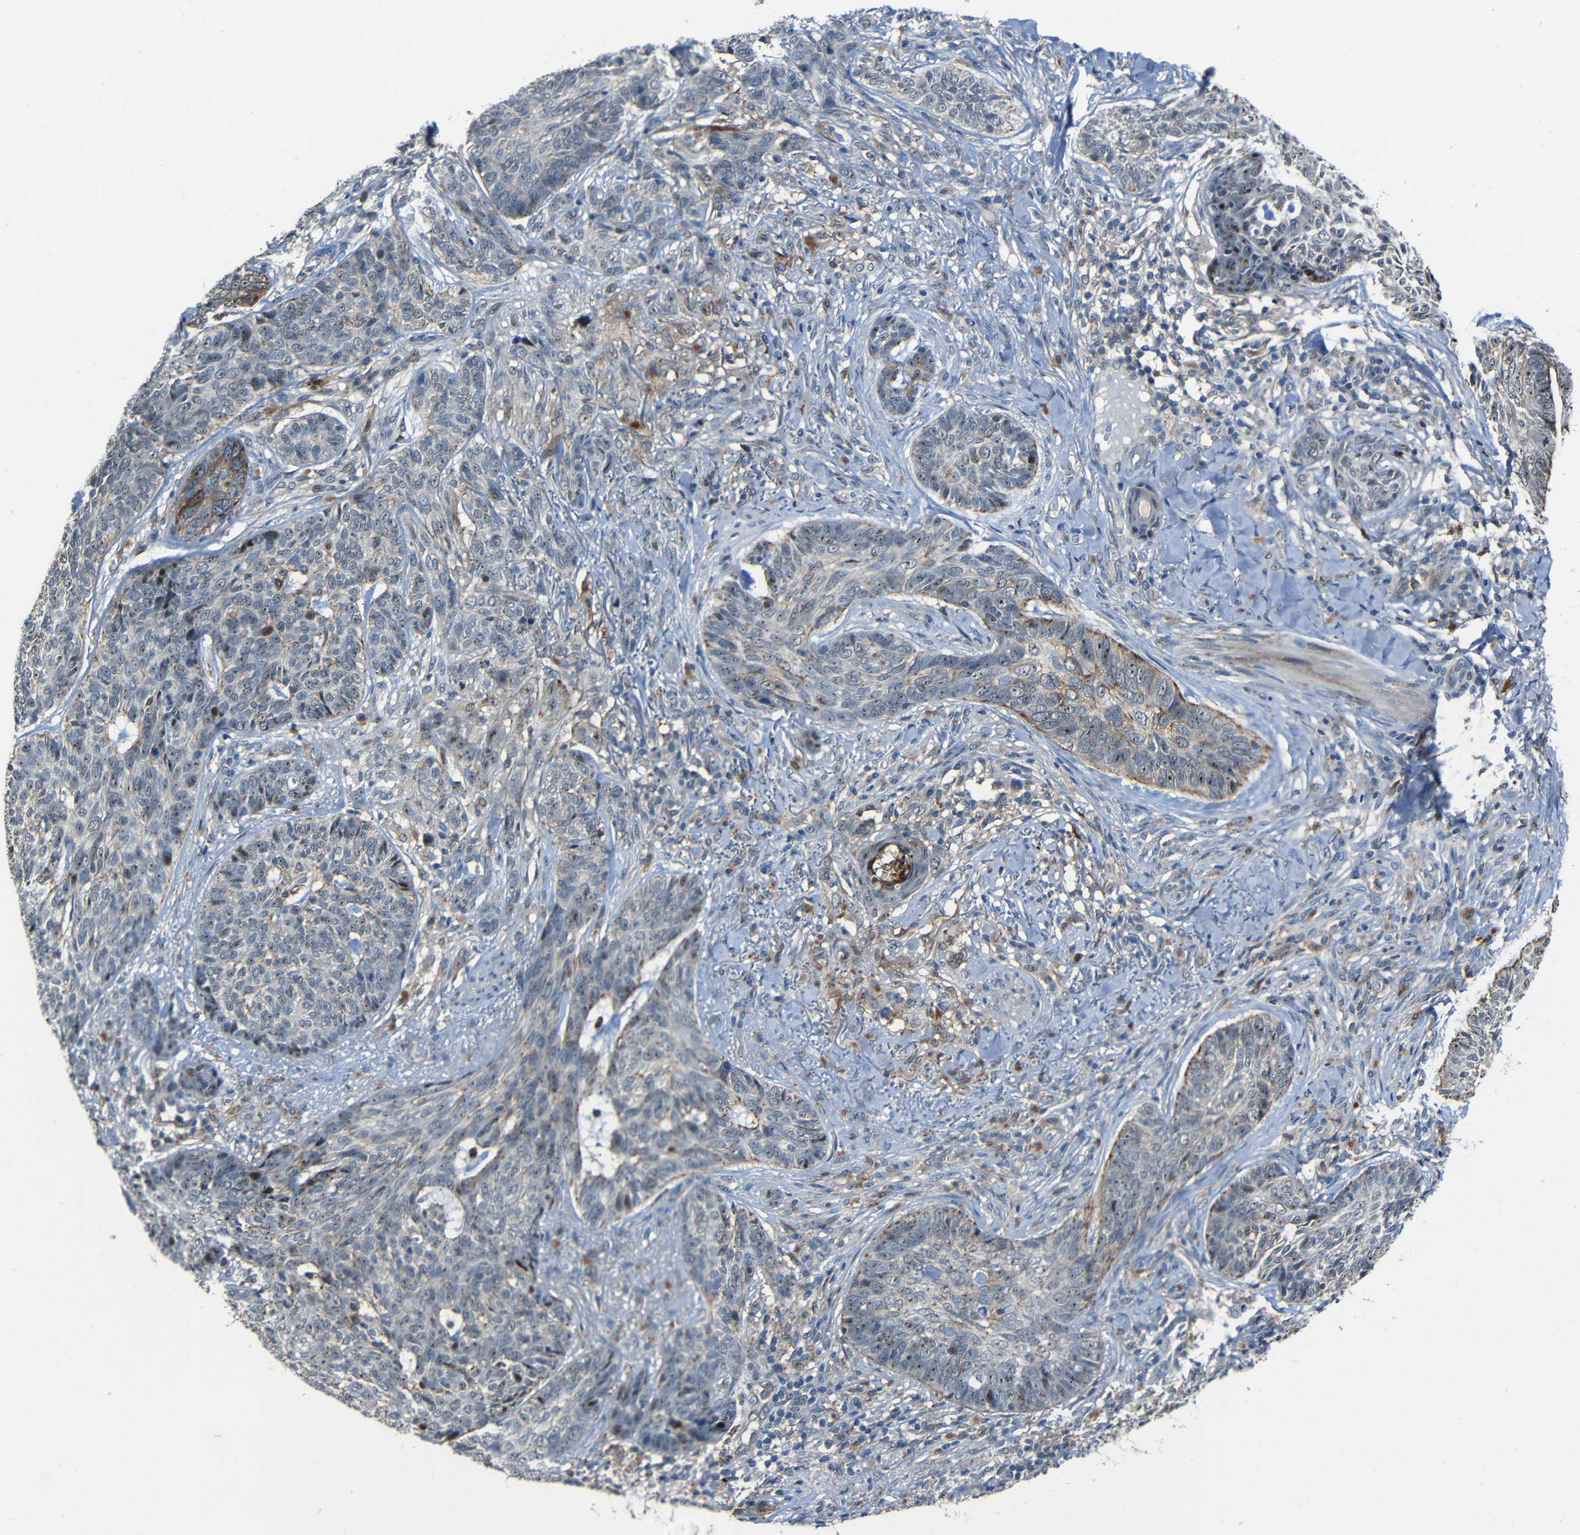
{"staining": {"intensity": "moderate", "quantity": ">75%", "location": "cytoplasmic/membranous,nuclear"}, "tissue": "skin cancer", "cell_type": "Tumor cells", "image_type": "cancer", "snomed": [{"axis": "morphology", "description": "Basal cell carcinoma"}, {"axis": "topography", "description": "Skin"}], "caption": "Immunohistochemical staining of skin cancer displays medium levels of moderate cytoplasmic/membranous and nuclear expression in approximately >75% of tumor cells.", "gene": "DNAJC5", "patient": {"sex": "male", "age": 43}}